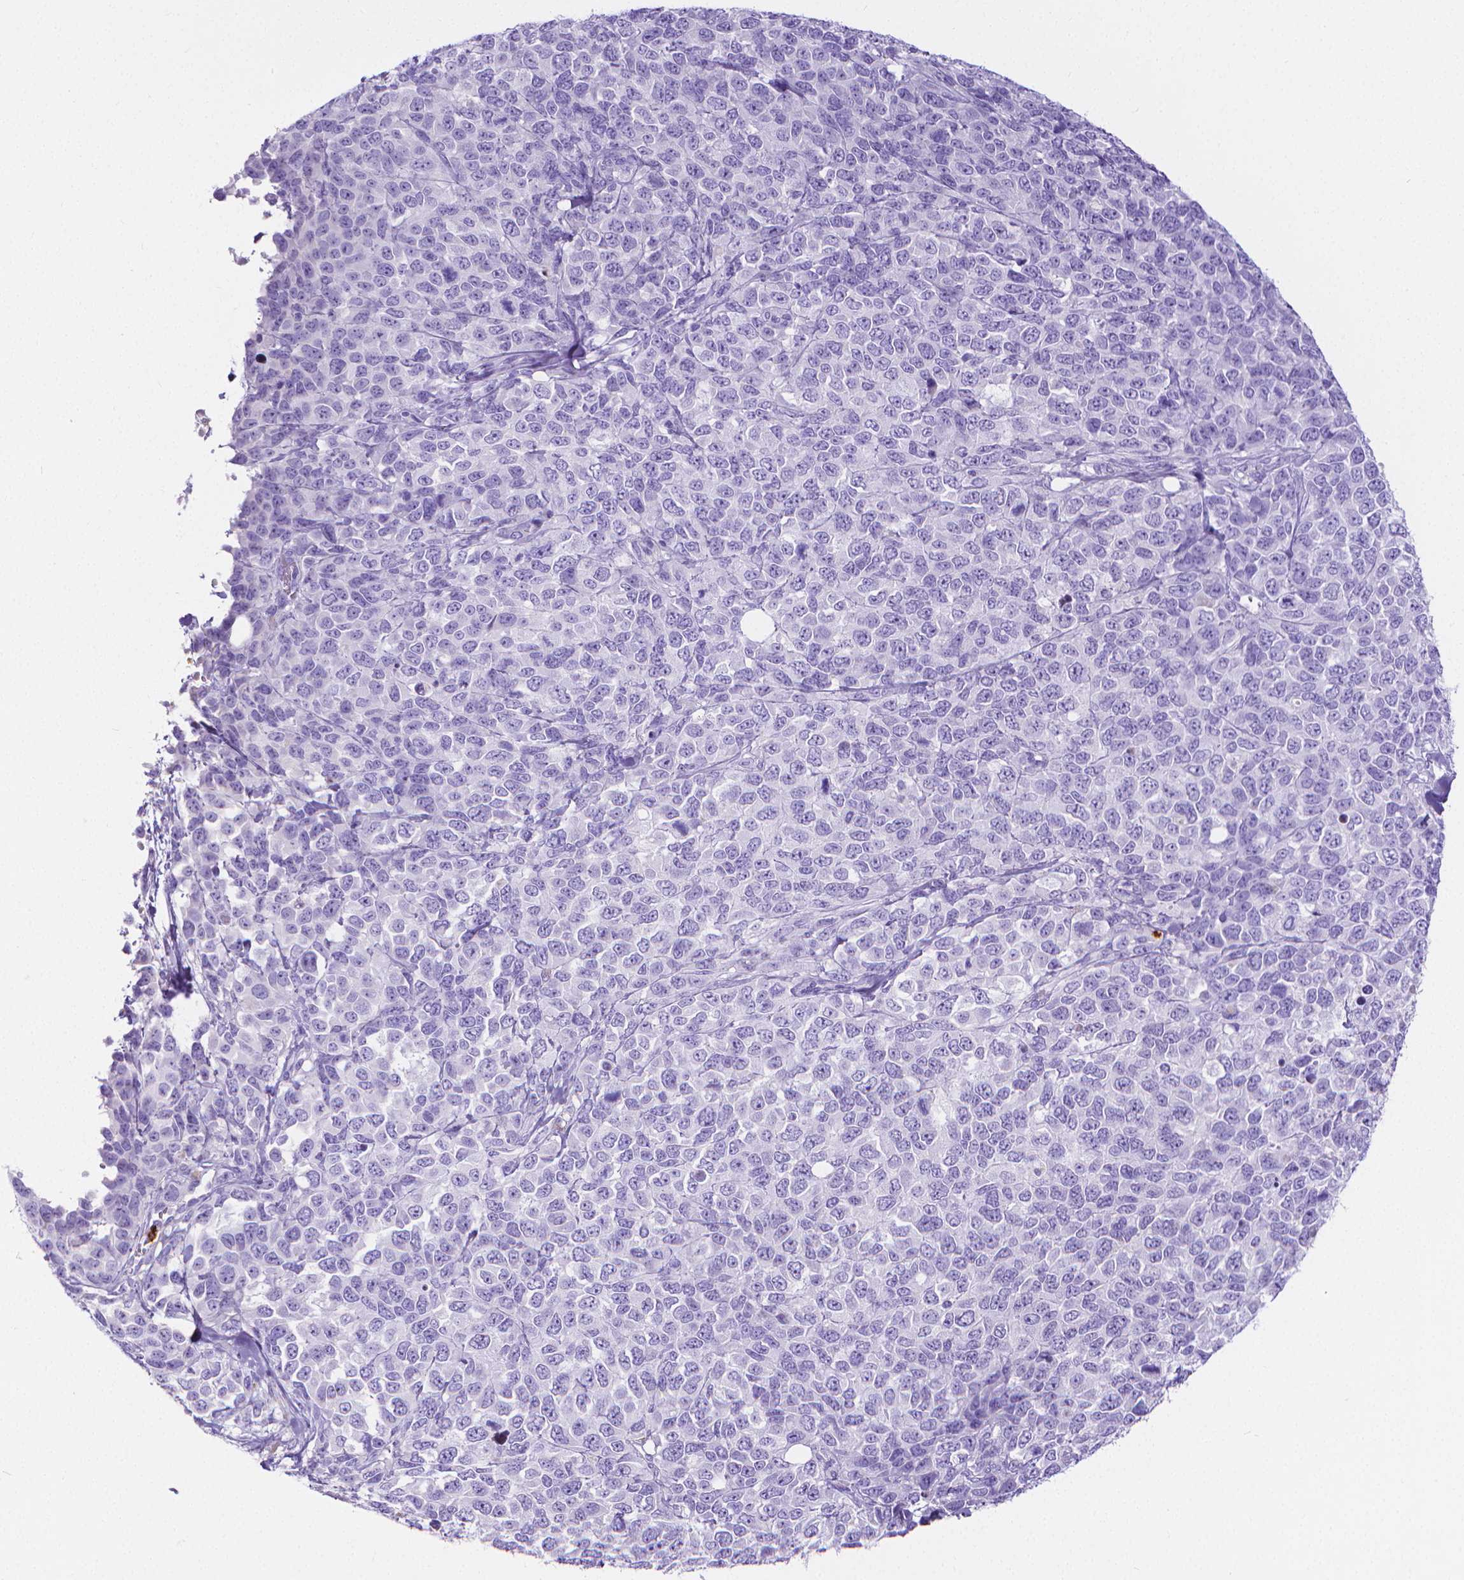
{"staining": {"intensity": "negative", "quantity": "none", "location": "none"}, "tissue": "melanoma", "cell_type": "Tumor cells", "image_type": "cancer", "snomed": [{"axis": "morphology", "description": "Malignant melanoma, Metastatic site"}, {"axis": "topography", "description": "Skin"}], "caption": "Protein analysis of malignant melanoma (metastatic site) displays no significant positivity in tumor cells.", "gene": "MMP9", "patient": {"sex": "male", "age": 84}}